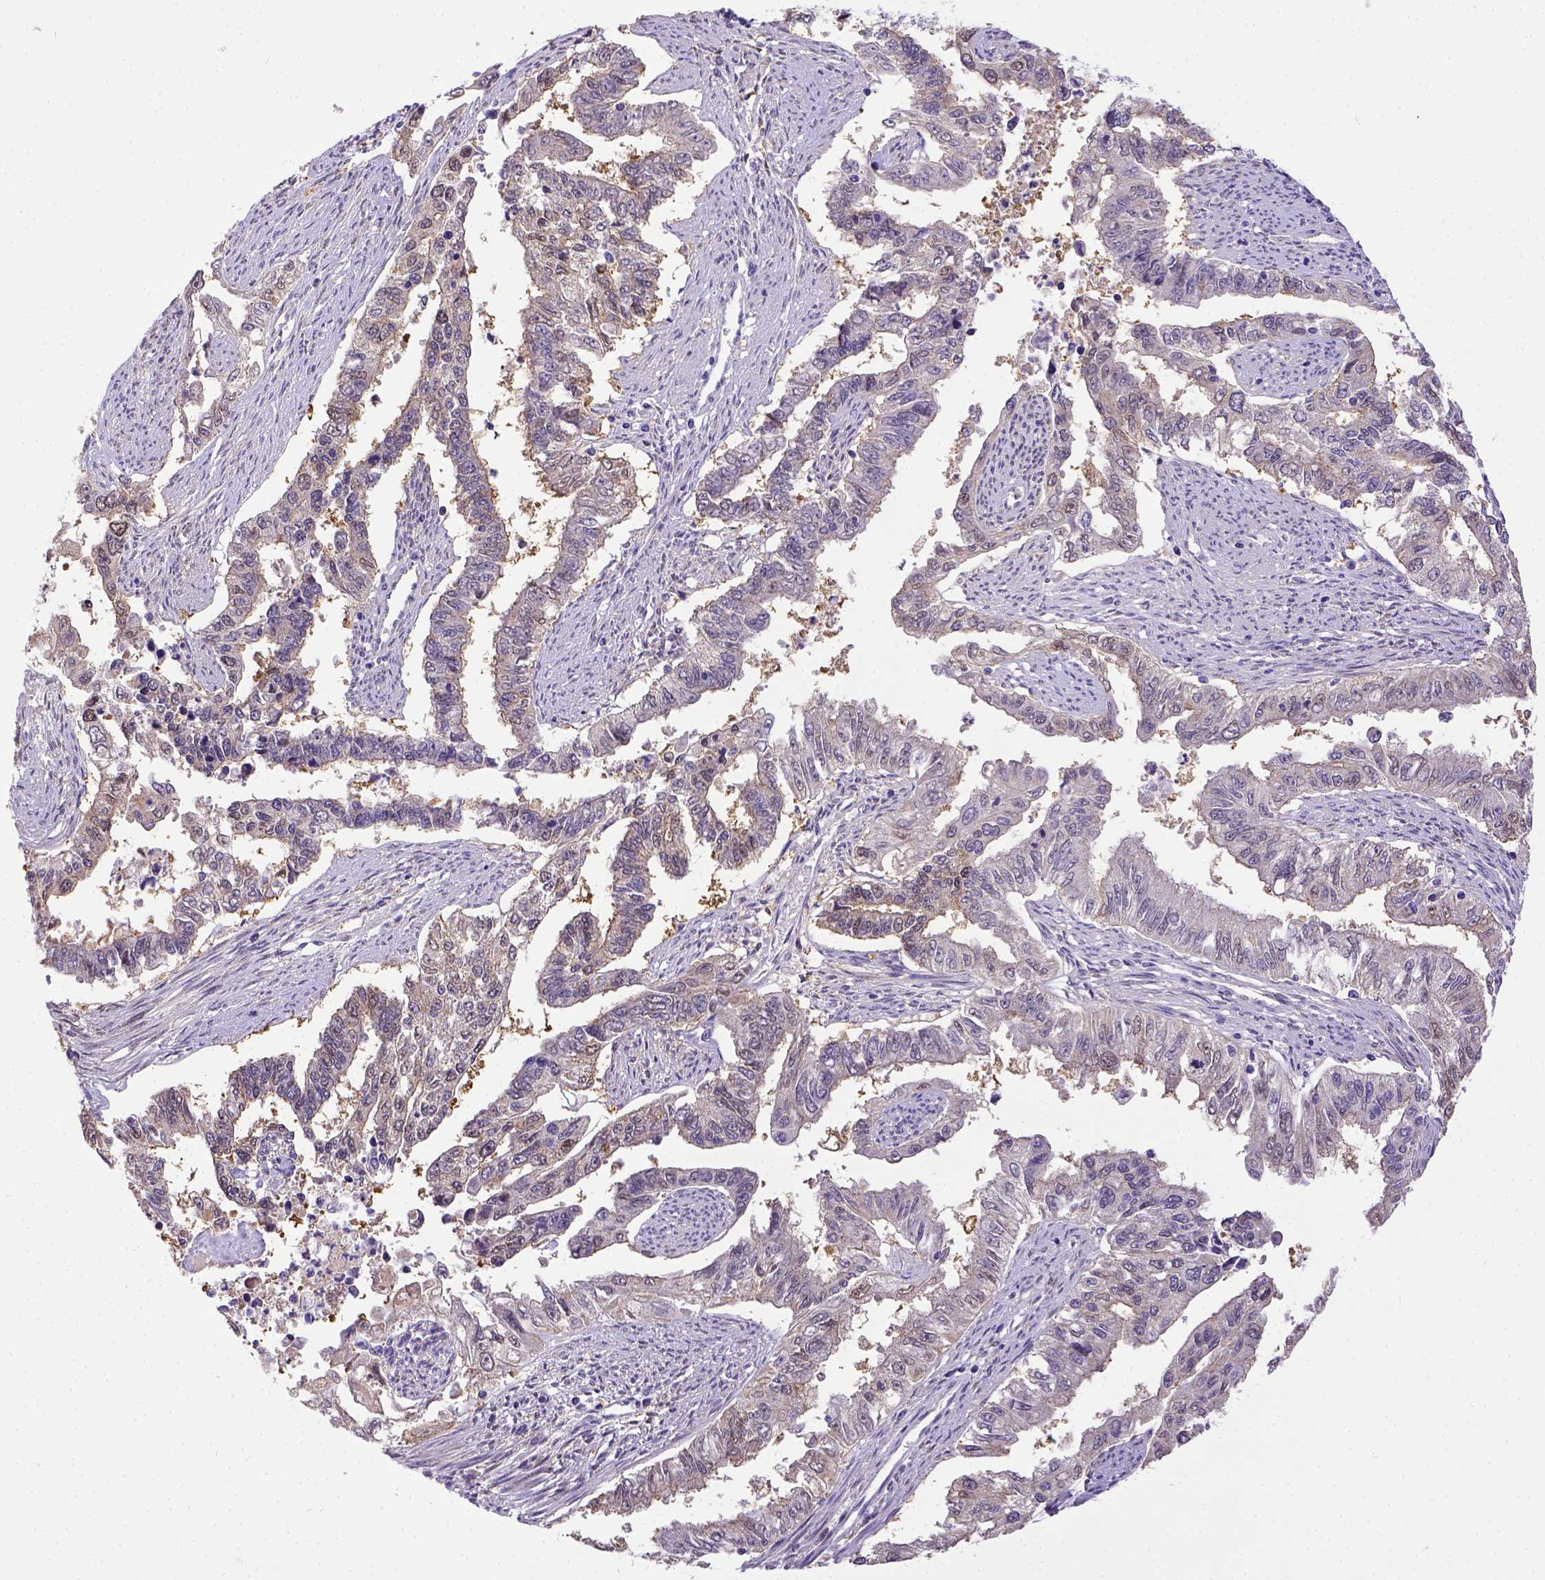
{"staining": {"intensity": "weak", "quantity": "25%-75%", "location": "cytoplasmic/membranous"}, "tissue": "endometrial cancer", "cell_type": "Tumor cells", "image_type": "cancer", "snomed": [{"axis": "morphology", "description": "Adenocarcinoma, NOS"}, {"axis": "topography", "description": "Uterus"}], "caption": "IHC micrograph of adenocarcinoma (endometrial) stained for a protein (brown), which reveals low levels of weak cytoplasmic/membranous expression in about 25%-75% of tumor cells.", "gene": "BTN1A1", "patient": {"sex": "female", "age": 59}}